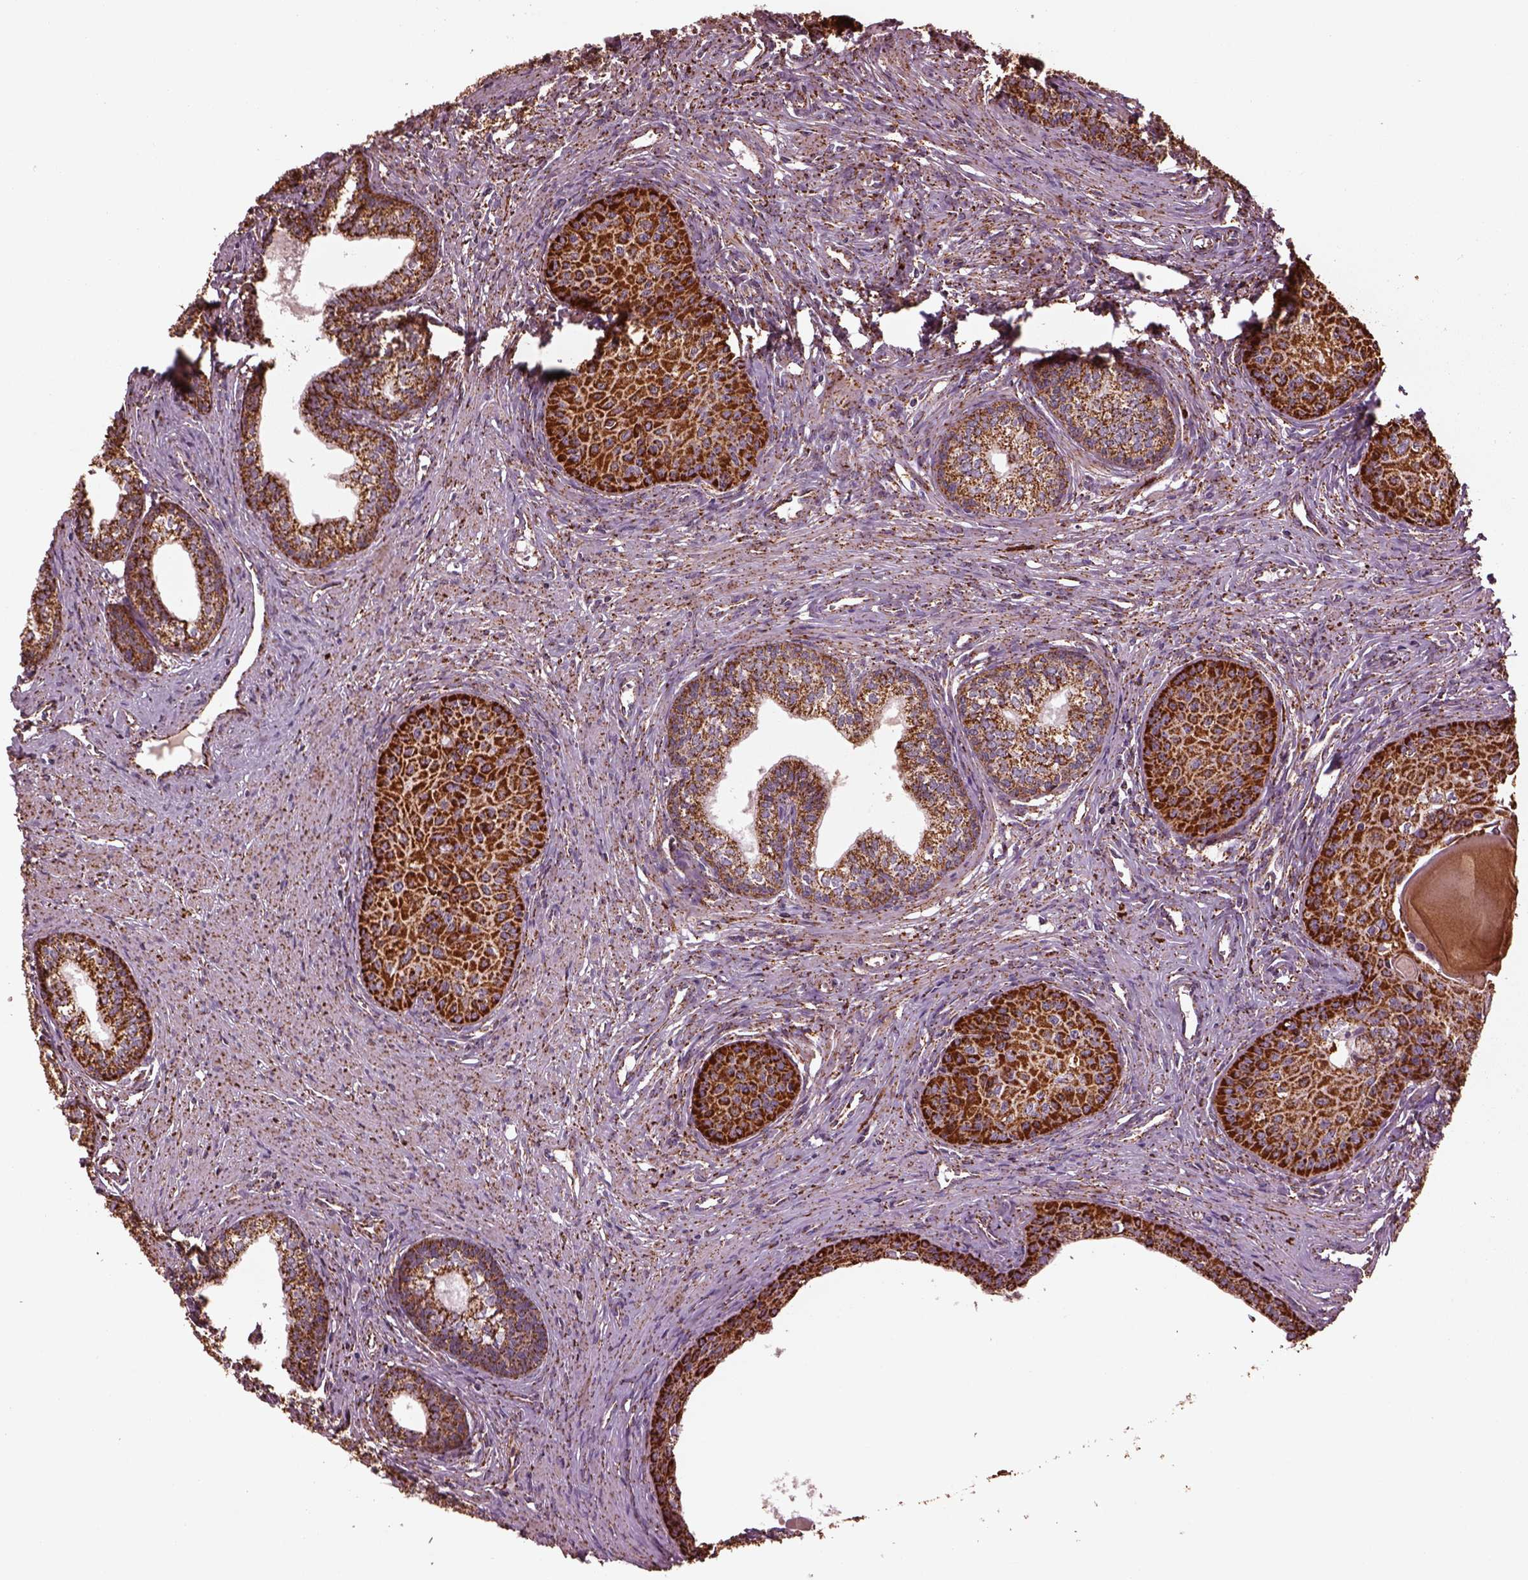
{"staining": {"intensity": "strong", "quantity": ">75%", "location": "cytoplasmic/membranous"}, "tissue": "prostate", "cell_type": "Glandular cells", "image_type": "normal", "snomed": [{"axis": "morphology", "description": "Normal tissue, NOS"}, {"axis": "topography", "description": "Prostate"}], "caption": "Approximately >75% of glandular cells in normal human prostate display strong cytoplasmic/membranous protein expression as visualized by brown immunohistochemical staining.", "gene": "TMEM254", "patient": {"sex": "male", "age": 60}}